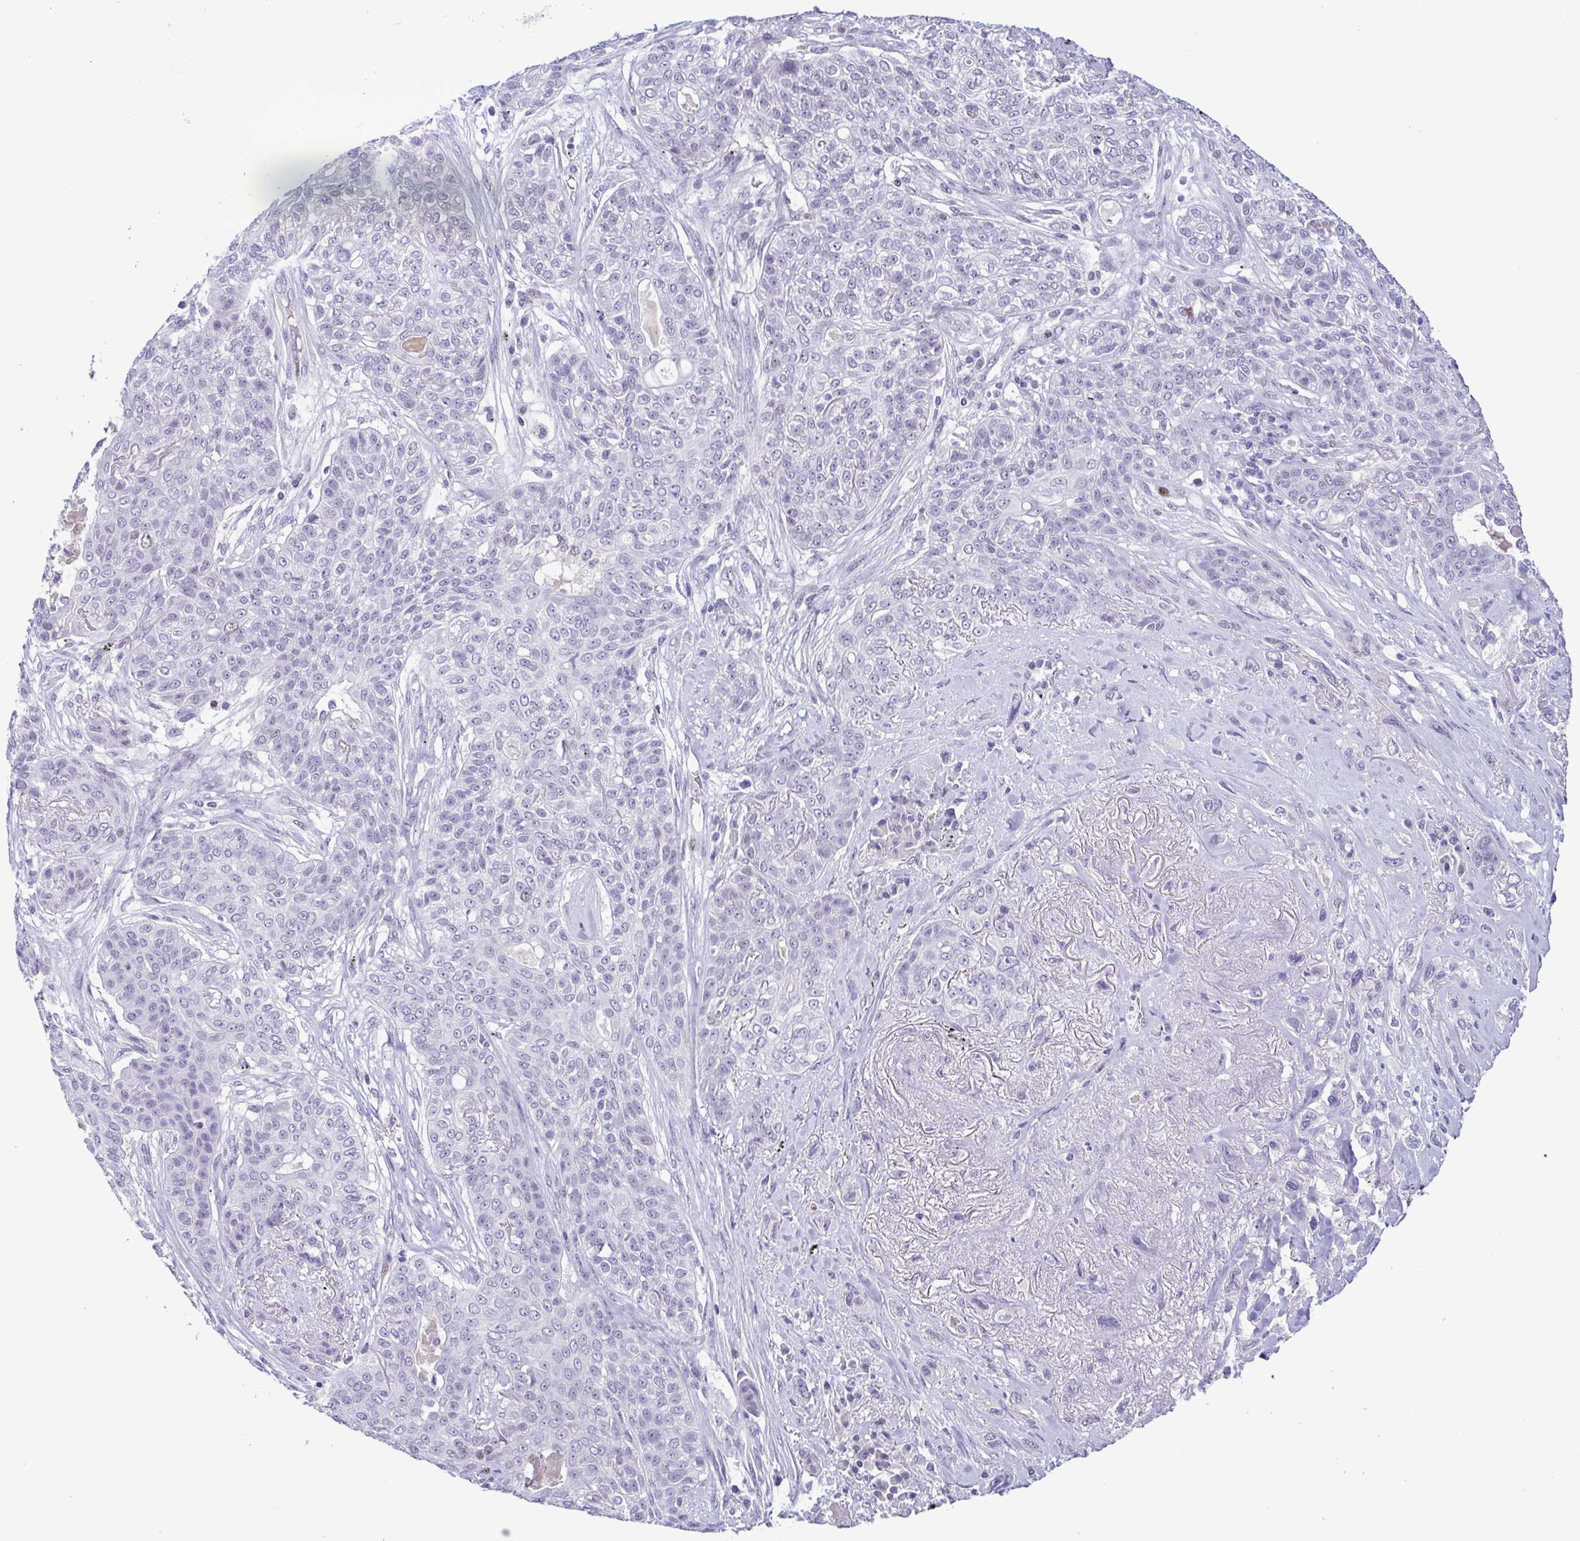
{"staining": {"intensity": "negative", "quantity": "none", "location": "none"}, "tissue": "lung cancer", "cell_type": "Tumor cells", "image_type": "cancer", "snomed": [{"axis": "morphology", "description": "Squamous cell carcinoma, NOS"}, {"axis": "topography", "description": "Lung"}], "caption": "Immunohistochemistry of human lung cancer (squamous cell carcinoma) displays no staining in tumor cells. (DAB immunohistochemistry (IHC), high magnification).", "gene": "TIPIN", "patient": {"sex": "female", "age": 70}}